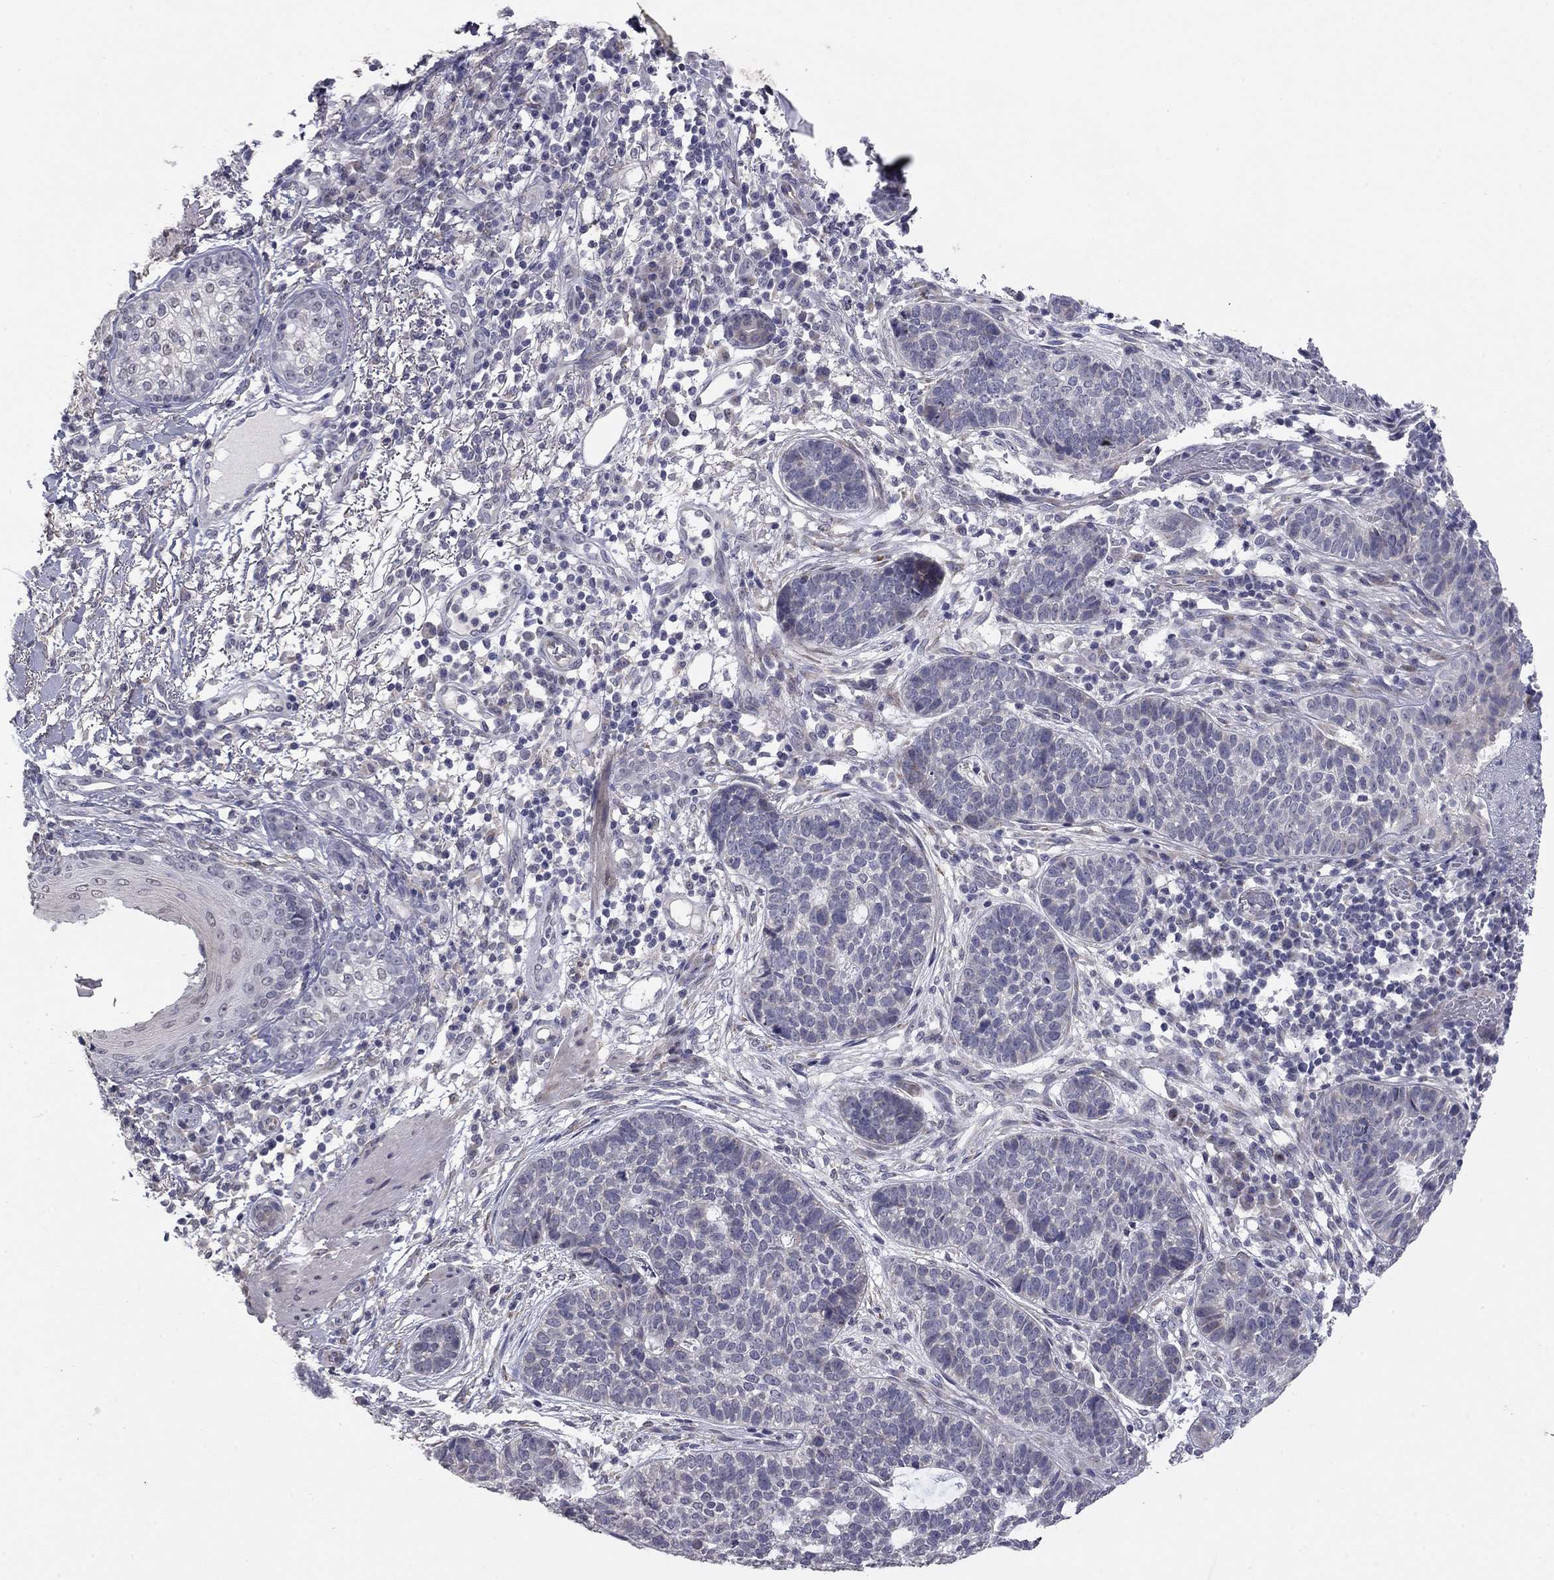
{"staining": {"intensity": "negative", "quantity": "none", "location": "none"}, "tissue": "skin cancer", "cell_type": "Tumor cells", "image_type": "cancer", "snomed": [{"axis": "morphology", "description": "Squamous cell carcinoma, NOS"}, {"axis": "topography", "description": "Skin"}], "caption": "Protein analysis of skin cancer (squamous cell carcinoma) exhibits no significant staining in tumor cells.", "gene": "PRRT2", "patient": {"sex": "male", "age": 88}}